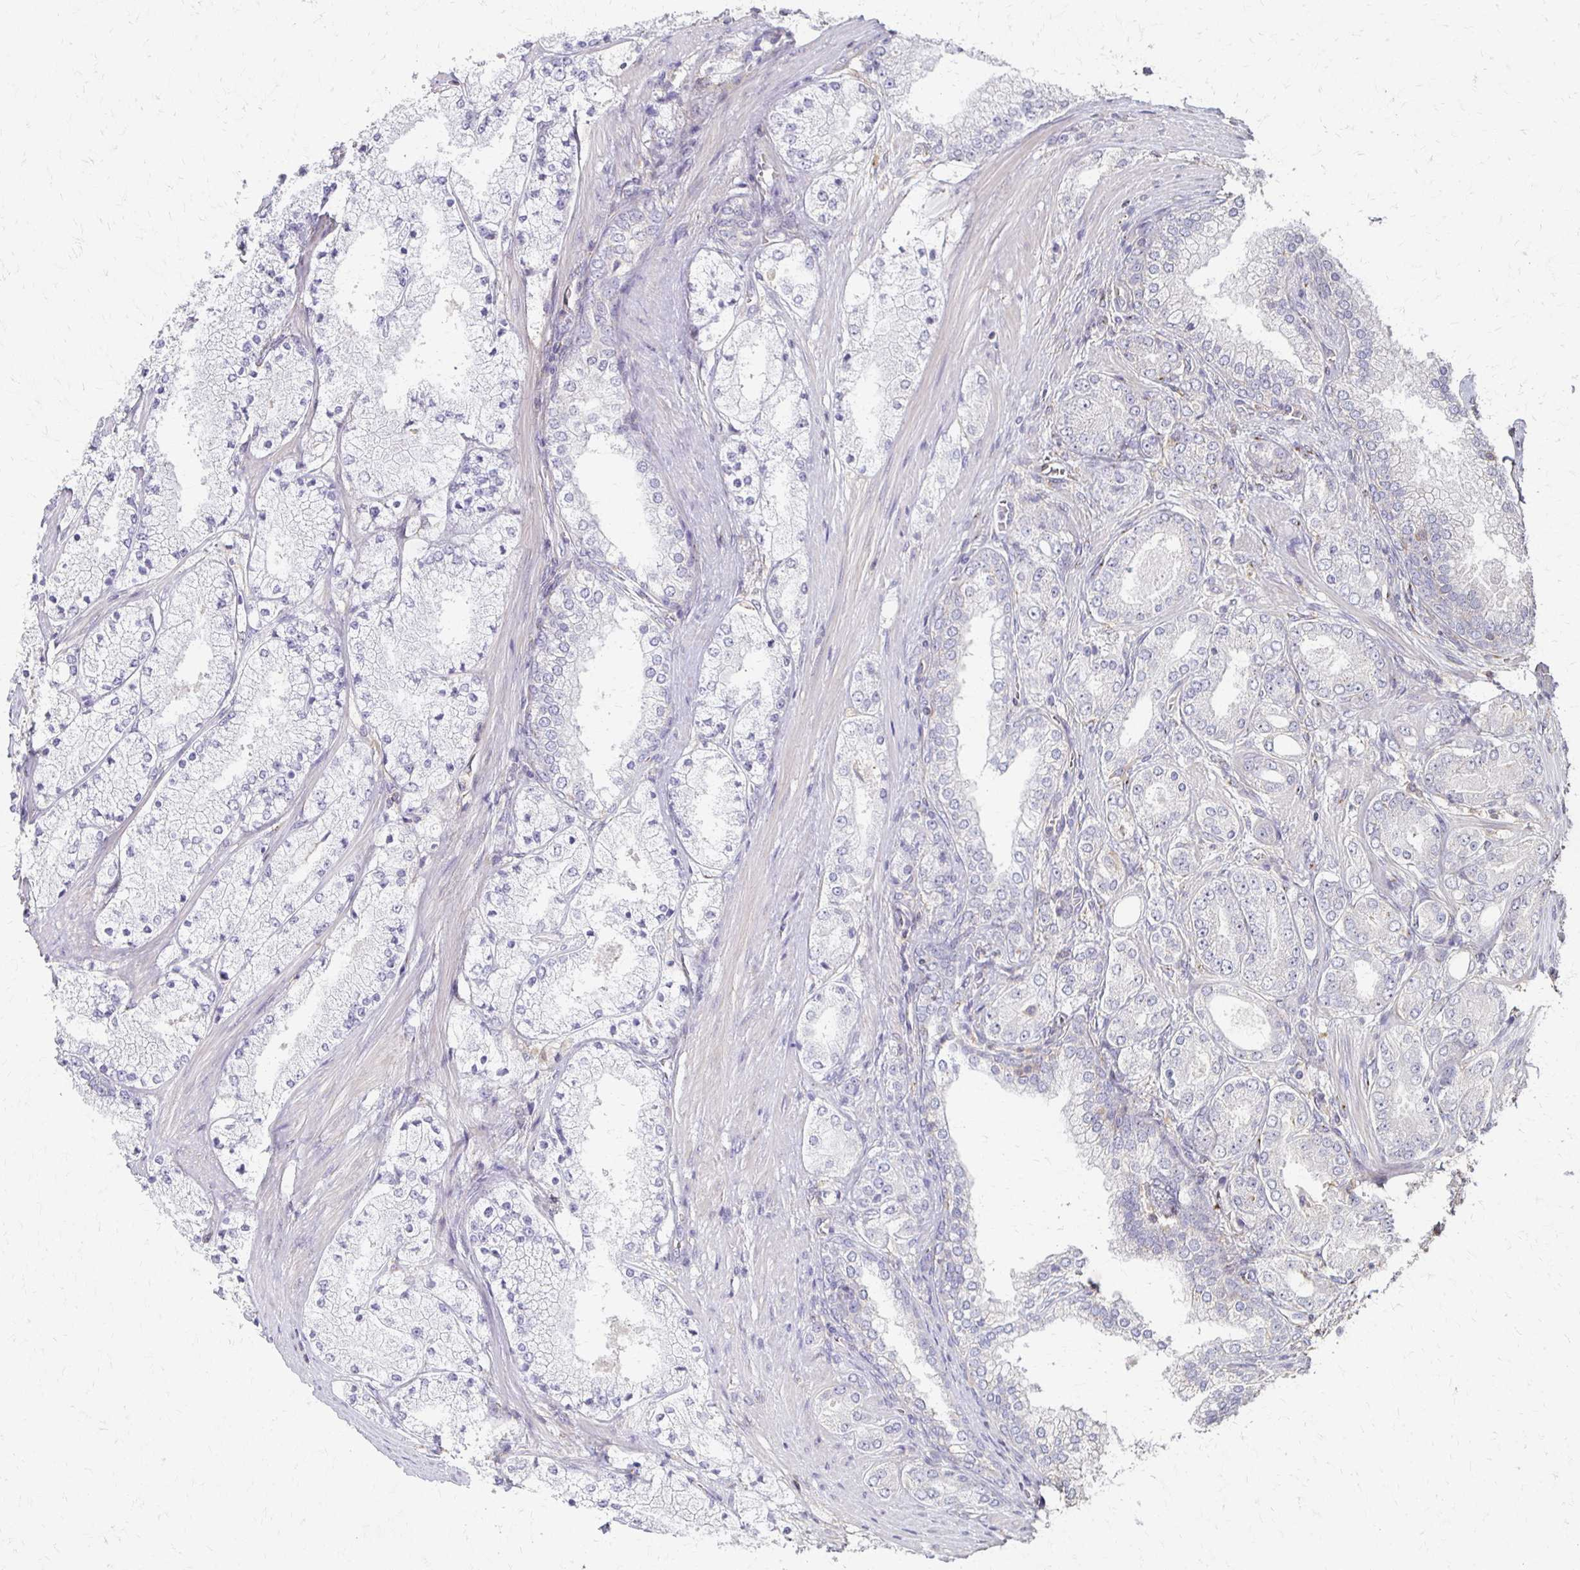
{"staining": {"intensity": "negative", "quantity": "none", "location": "none"}, "tissue": "prostate cancer", "cell_type": "Tumor cells", "image_type": "cancer", "snomed": [{"axis": "morphology", "description": "Adenocarcinoma, High grade"}, {"axis": "topography", "description": "Prostate"}], "caption": "Immunohistochemistry (IHC) image of neoplastic tissue: human prostate cancer (high-grade adenocarcinoma) stained with DAB (3,3'-diaminobenzidine) reveals no significant protein expression in tumor cells.", "gene": "C1QTNF7", "patient": {"sex": "male", "age": 63}}